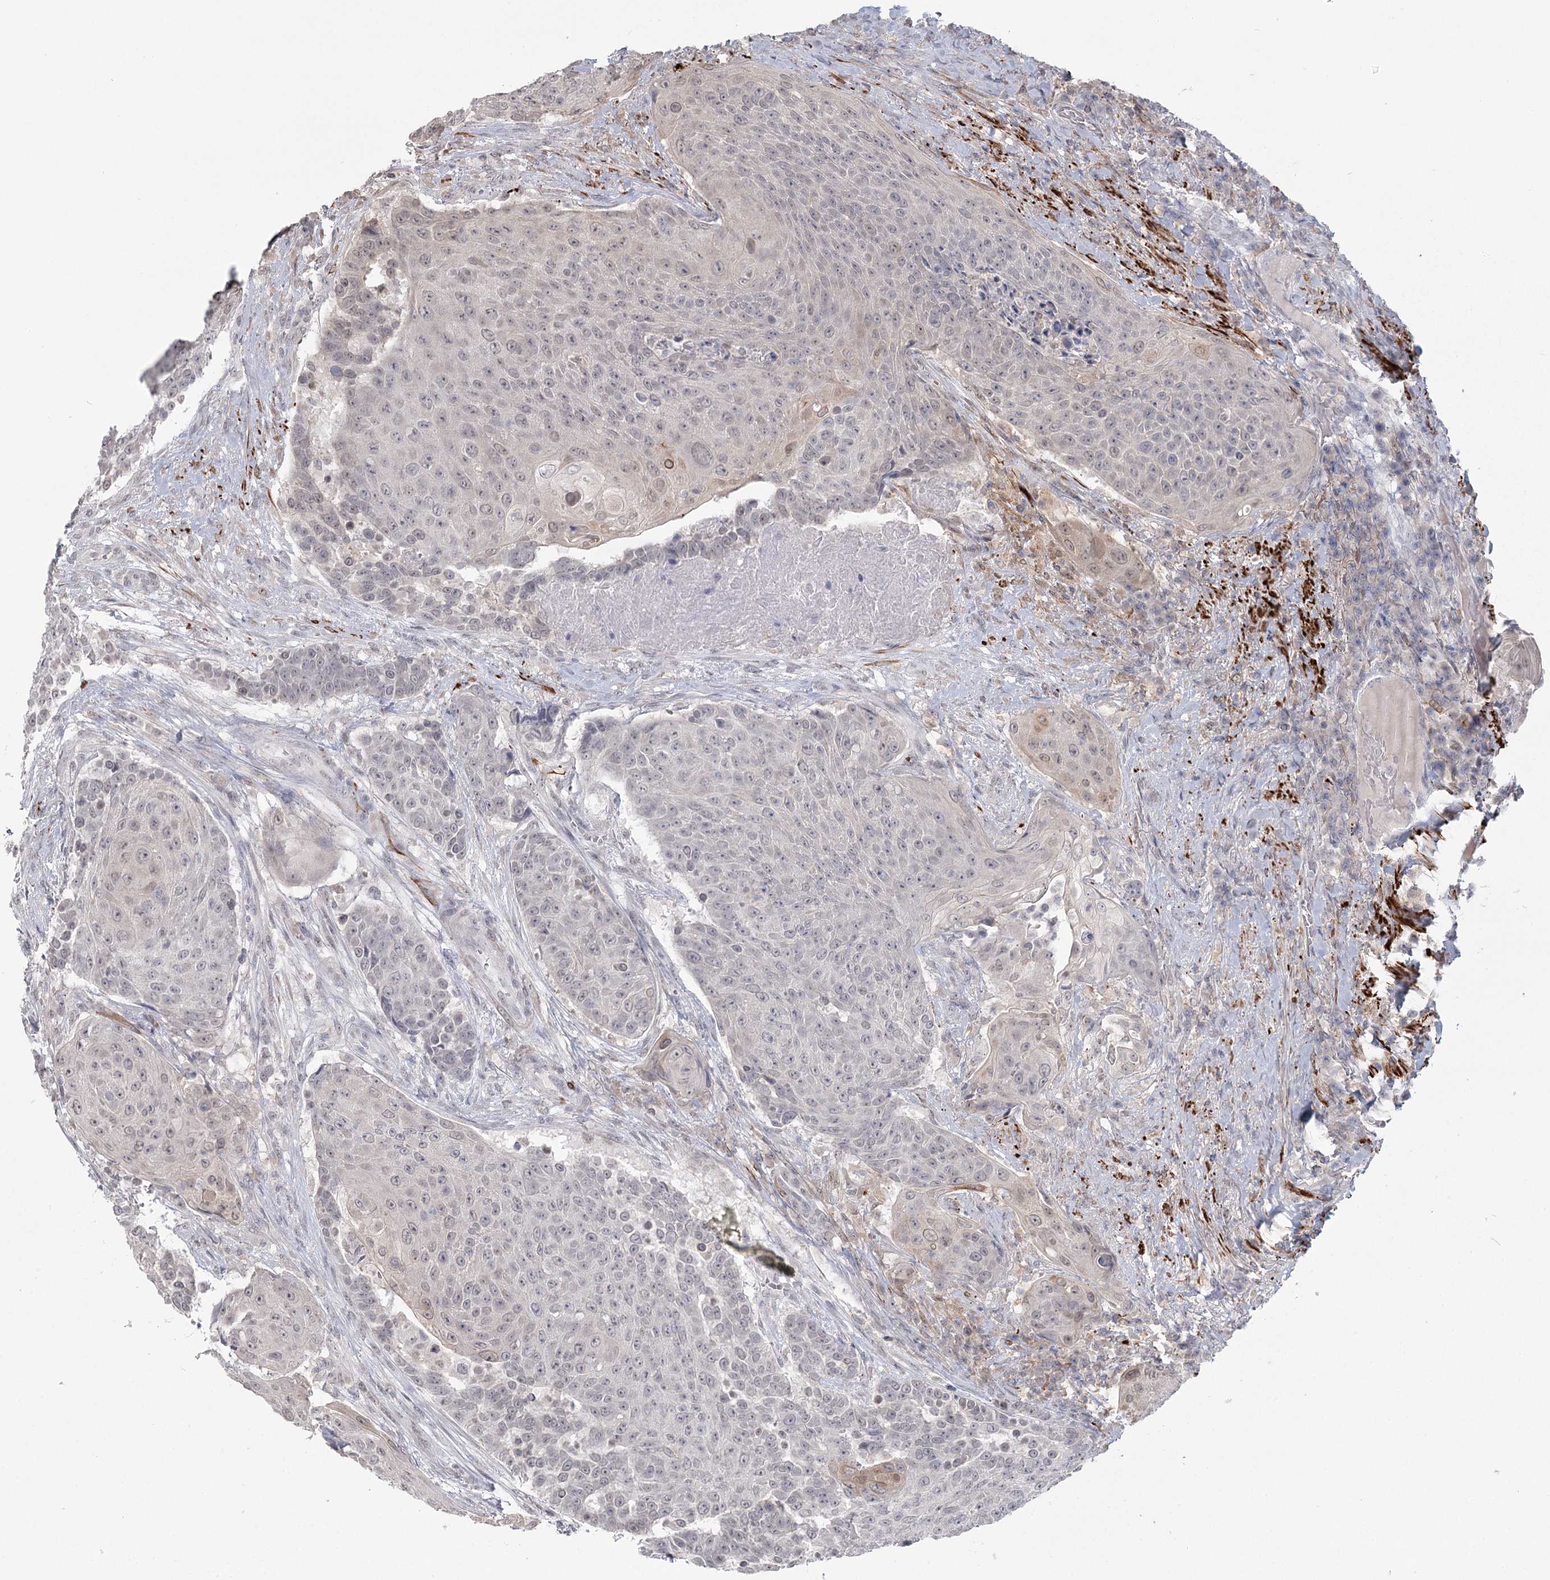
{"staining": {"intensity": "negative", "quantity": "none", "location": "none"}, "tissue": "urothelial cancer", "cell_type": "Tumor cells", "image_type": "cancer", "snomed": [{"axis": "morphology", "description": "Urothelial carcinoma, High grade"}, {"axis": "topography", "description": "Urinary bladder"}], "caption": "Urothelial cancer stained for a protein using immunohistochemistry shows no expression tumor cells.", "gene": "TMEM70", "patient": {"sex": "female", "age": 63}}